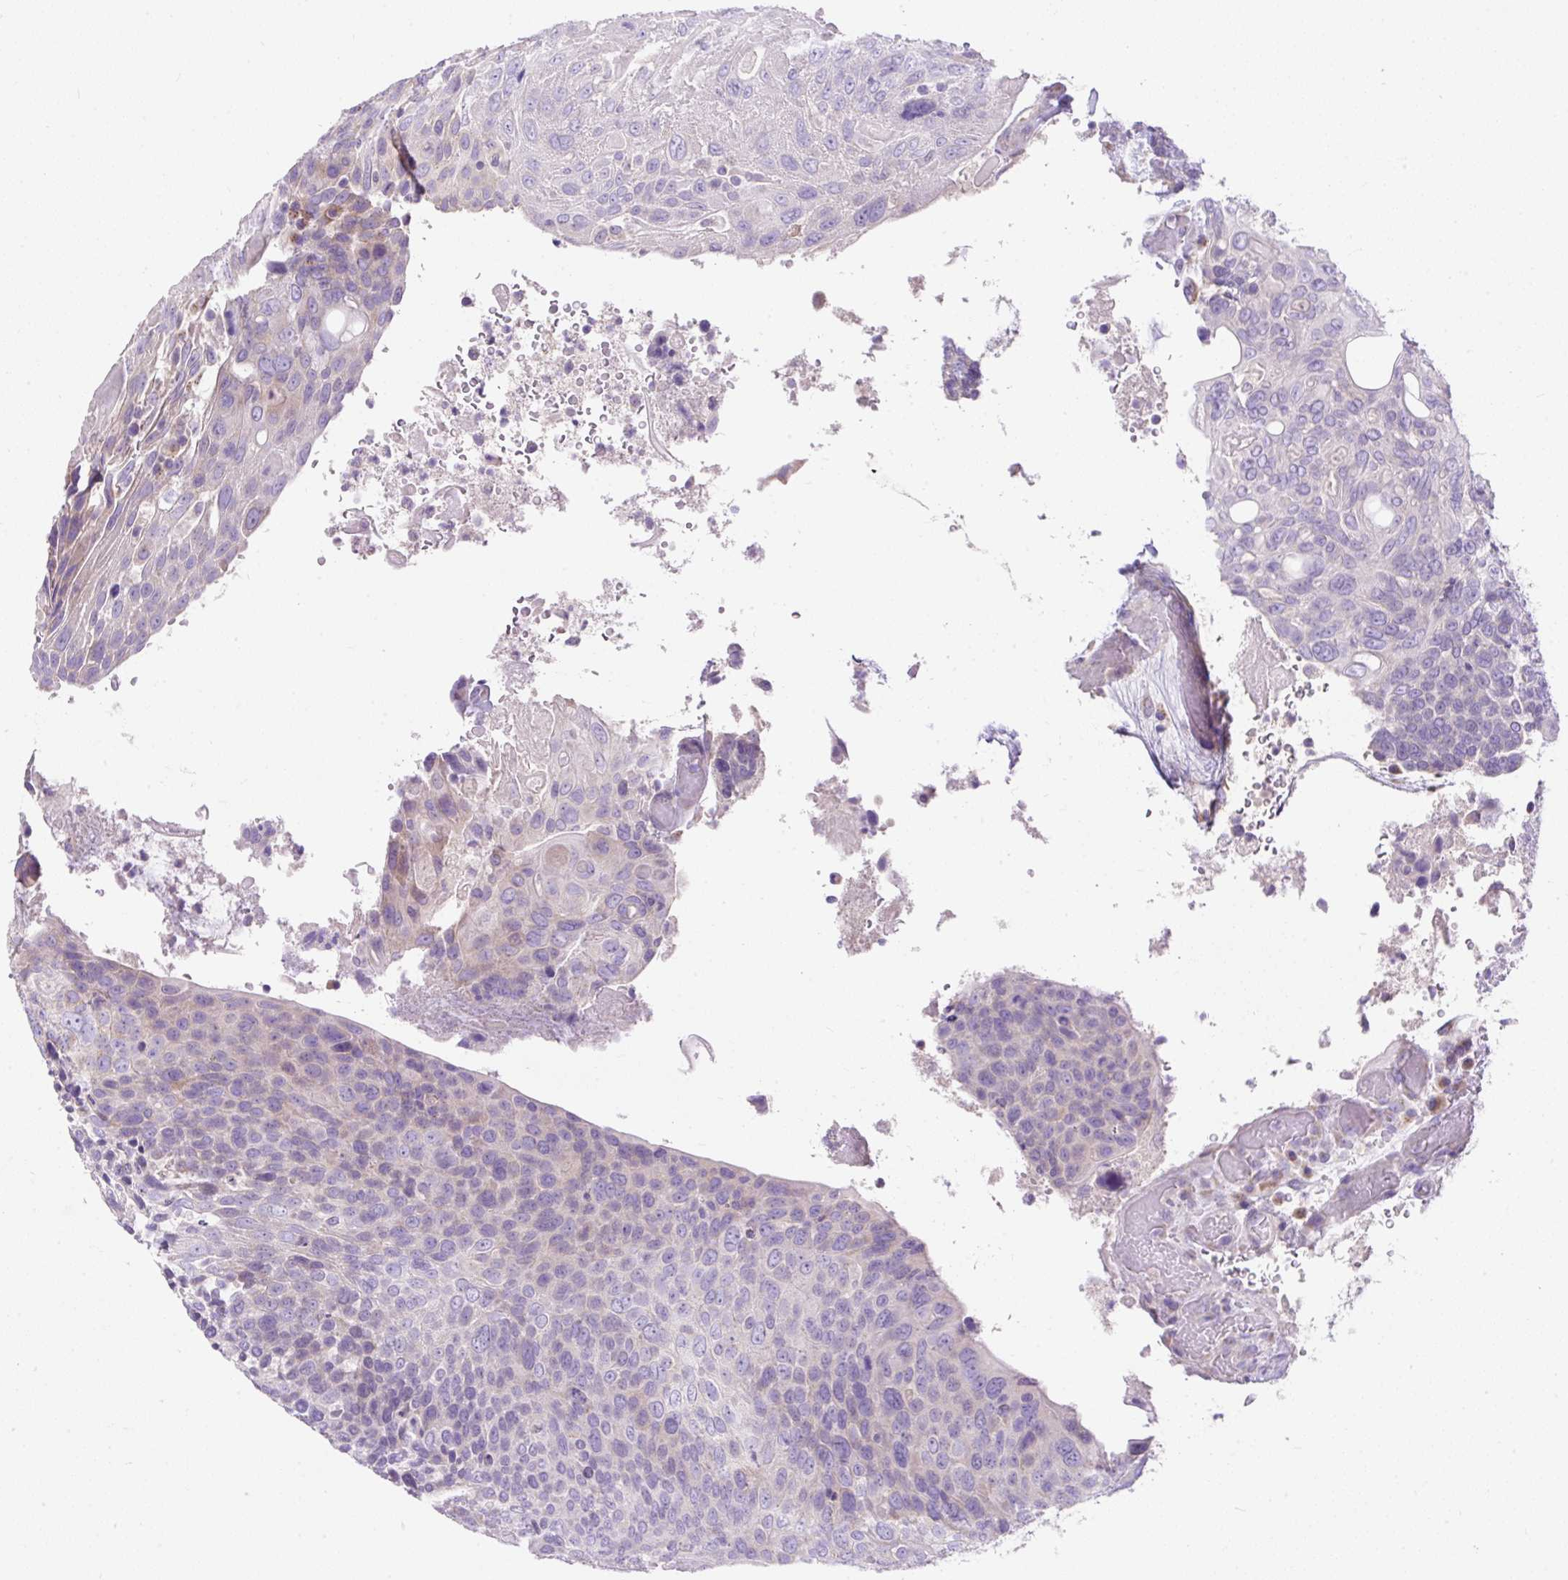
{"staining": {"intensity": "negative", "quantity": "none", "location": "none"}, "tissue": "urothelial cancer", "cell_type": "Tumor cells", "image_type": "cancer", "snomed": [{"axis": "morphology", "description": "Urothelial carcinoma, High grade"}, {"axis": "topography", "description": "Urinary bladder"}], "caption": "The photomicrograph reveals no significant staining in tumor cells of urothelial cancer.", "gene": "SUSD5", "patient": {"sex": "female", "age": 70}}